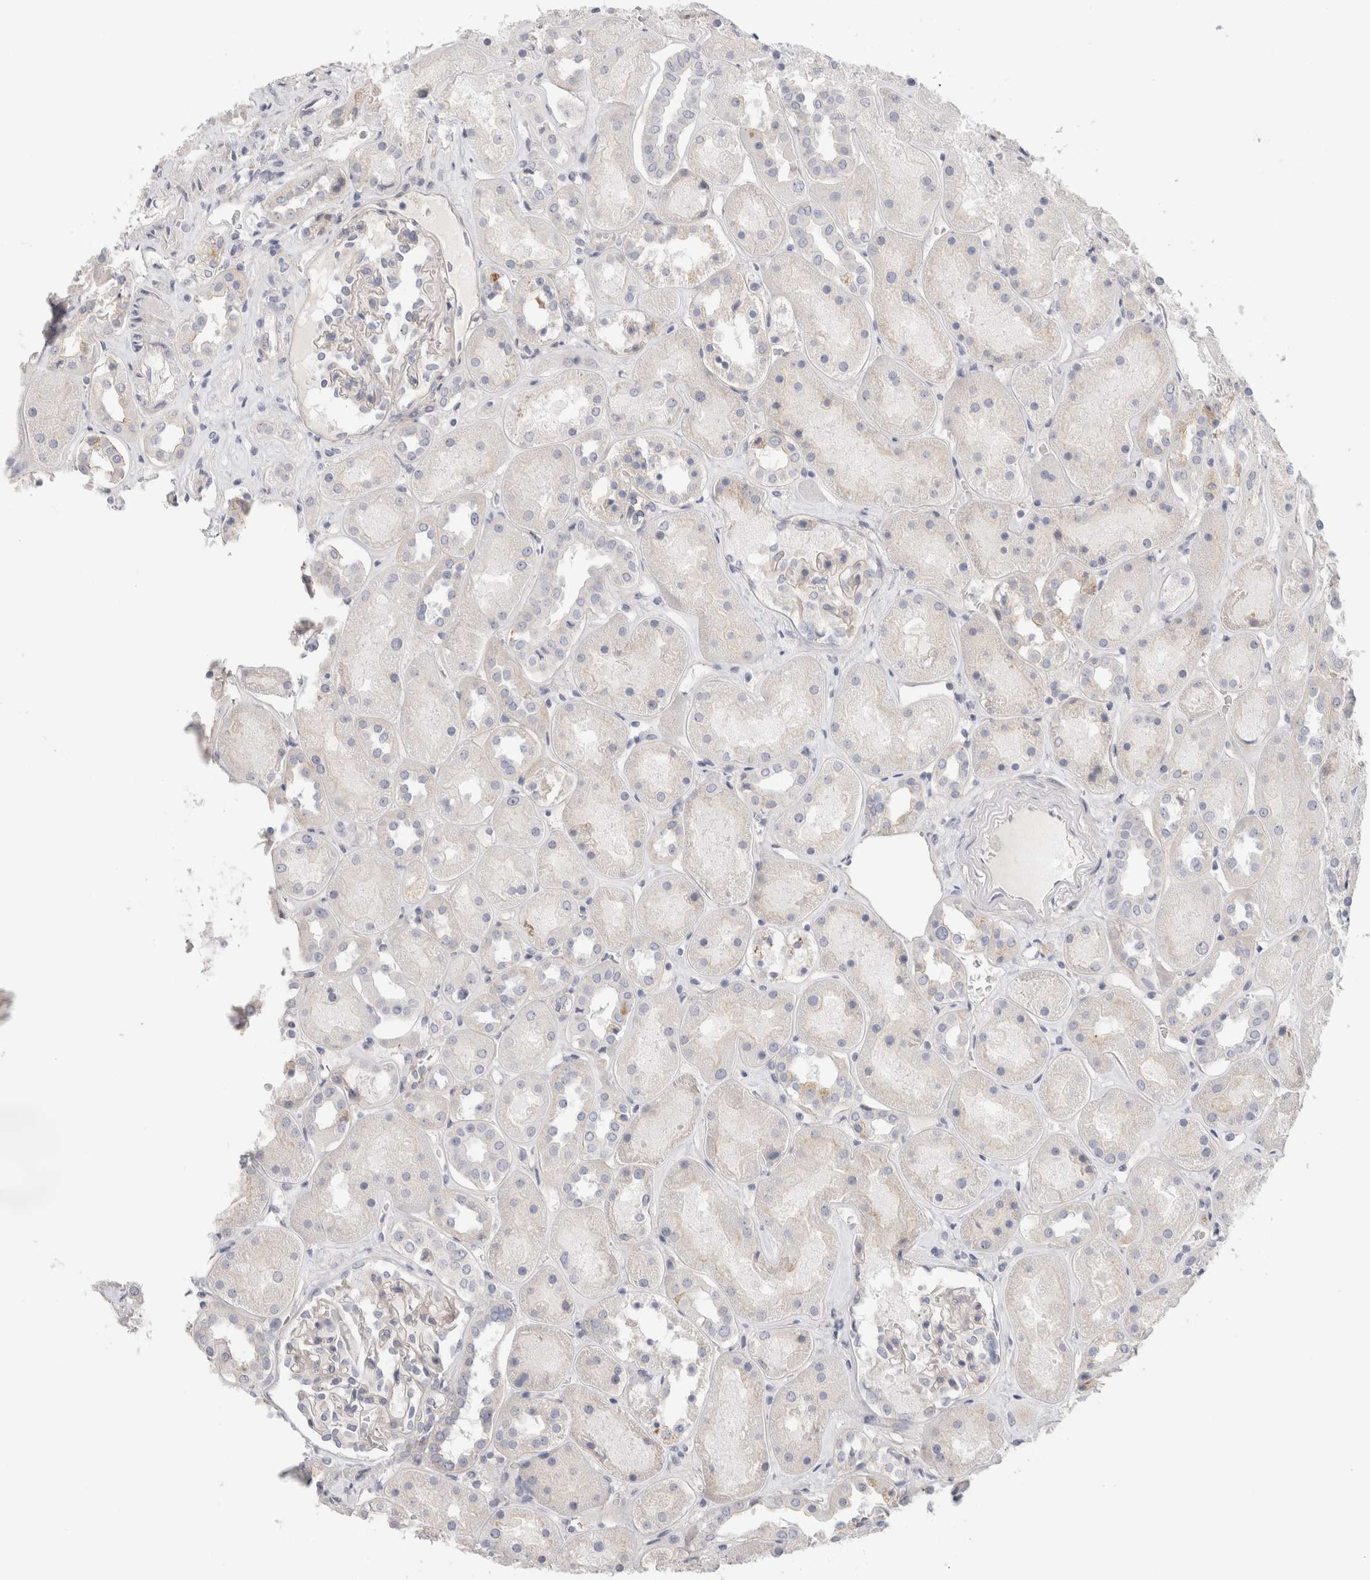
{"staining": {"intensity": "negative", "quantity": "none", "location": "none"}, "tissue": "kidney", "cell_type": "Cells in glomeruli", "image_type": "normal", "snomed": [{"axis": "morphology", "description": "Normal tissue, NOS"}, {"axis": "topography", "description": "Kidney"}], "caption": "High power microscopy image of an IHC histopathology image of benign kidney, revealing no significant staining in cells in glomeruli.", "gene": "AFP", "patient": {"sex": "male", "age": 70}}